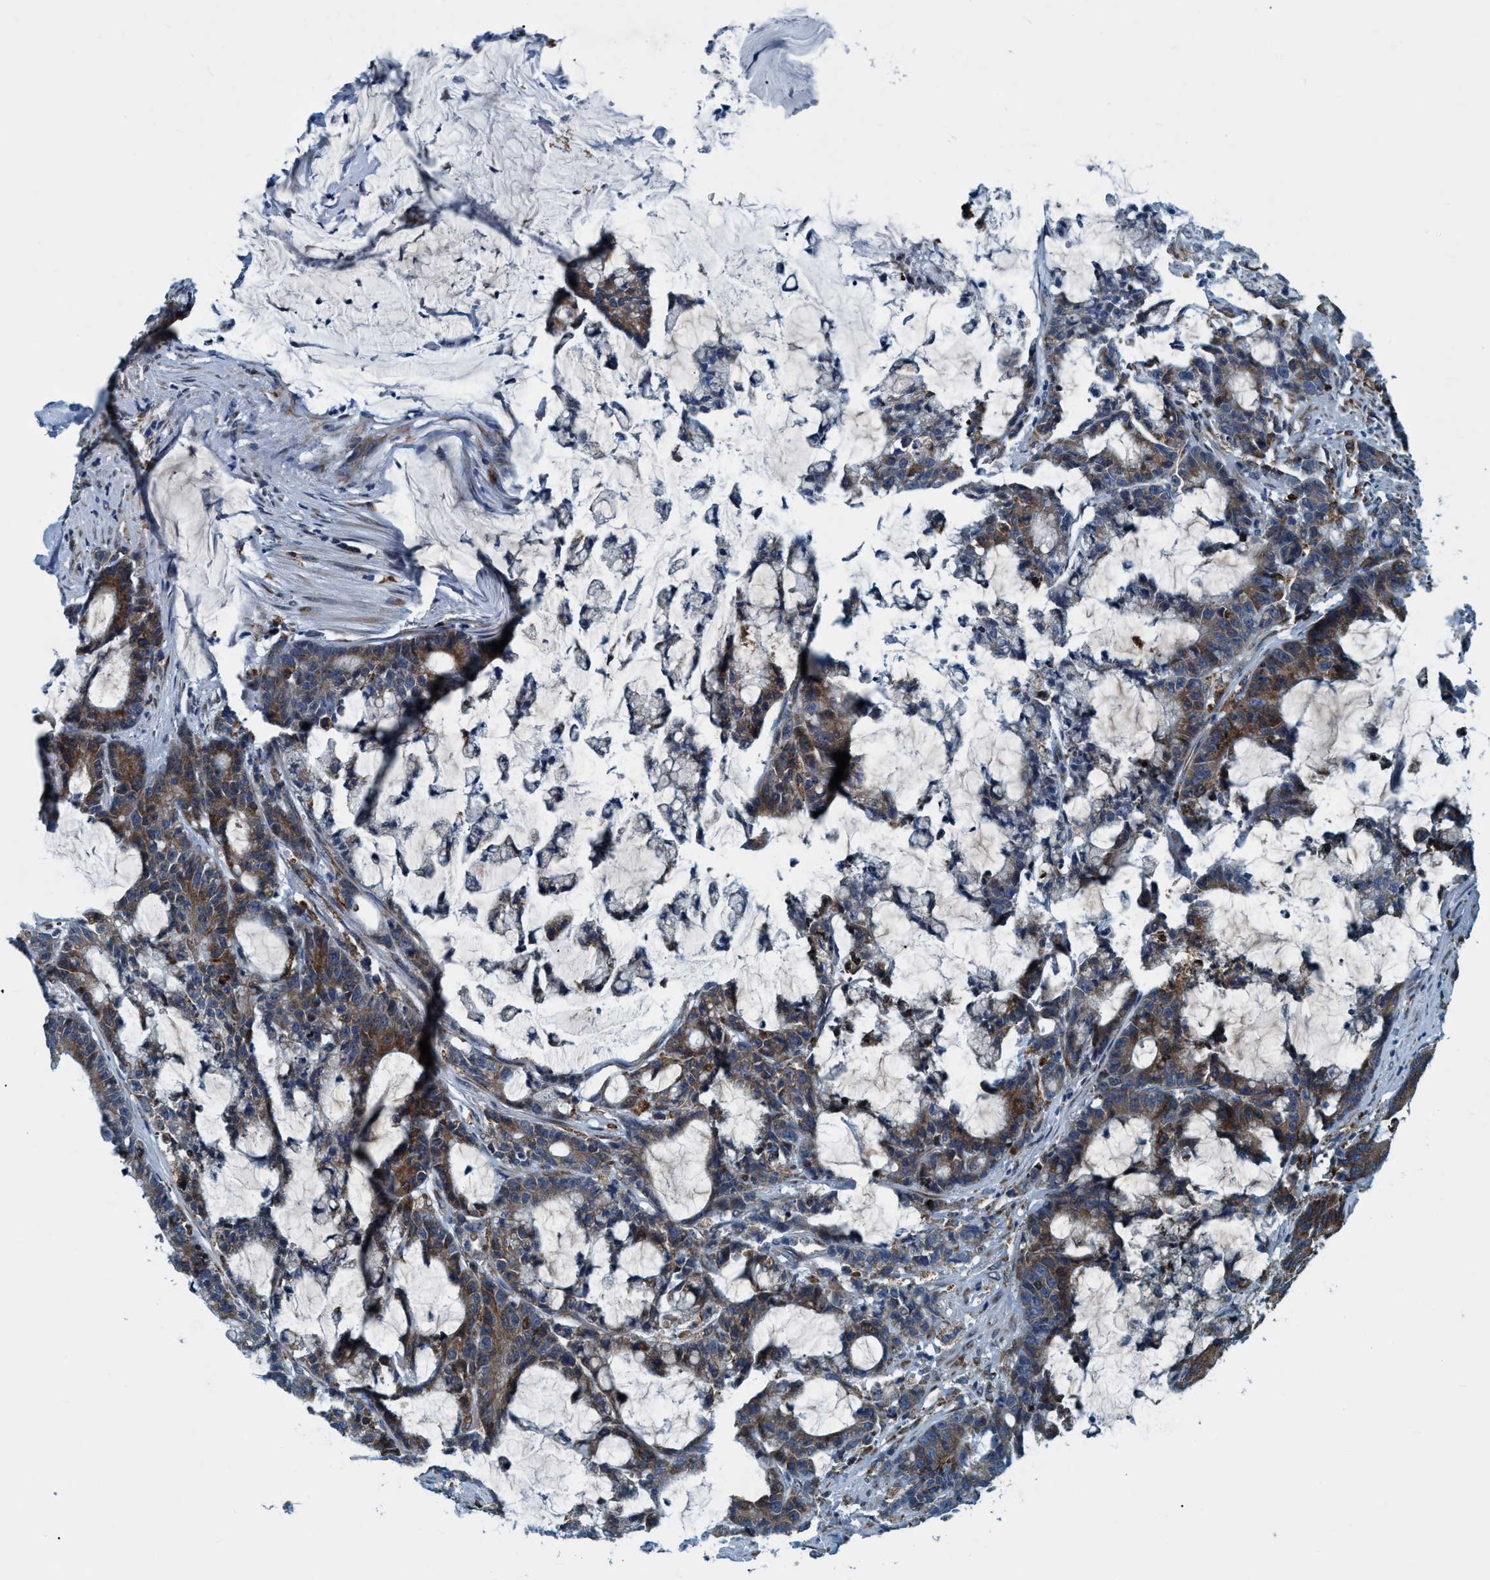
{"staining": {"intensity": "moderate", "quantity": "25%-75%", "location": "cytoplasmic/membranous"}, "tissue": "colorectal cancer", "cell_type": "Tumor cells", "image_type": "cancer", "snomed": [{"axis": "morphology", "description": "Adenocarcinoma, NOS"}, {"axis": "topography", "description": "Colon"}], "caption": "The image reveals immunohistochemical staining of colorectal cancer (adenocarcinoma). There is moderate cytoplasmic/membranous staining is identified in about 25%-75% of tumor cells. The protein is stained brown, and the nuclei are stained in blue (DAB (3,3'-diaminobenzidine) IHC with brightfield microscopy, high magnification).", "gene": "ARMC9", "patient": {"sex": "female", "age": 84}}